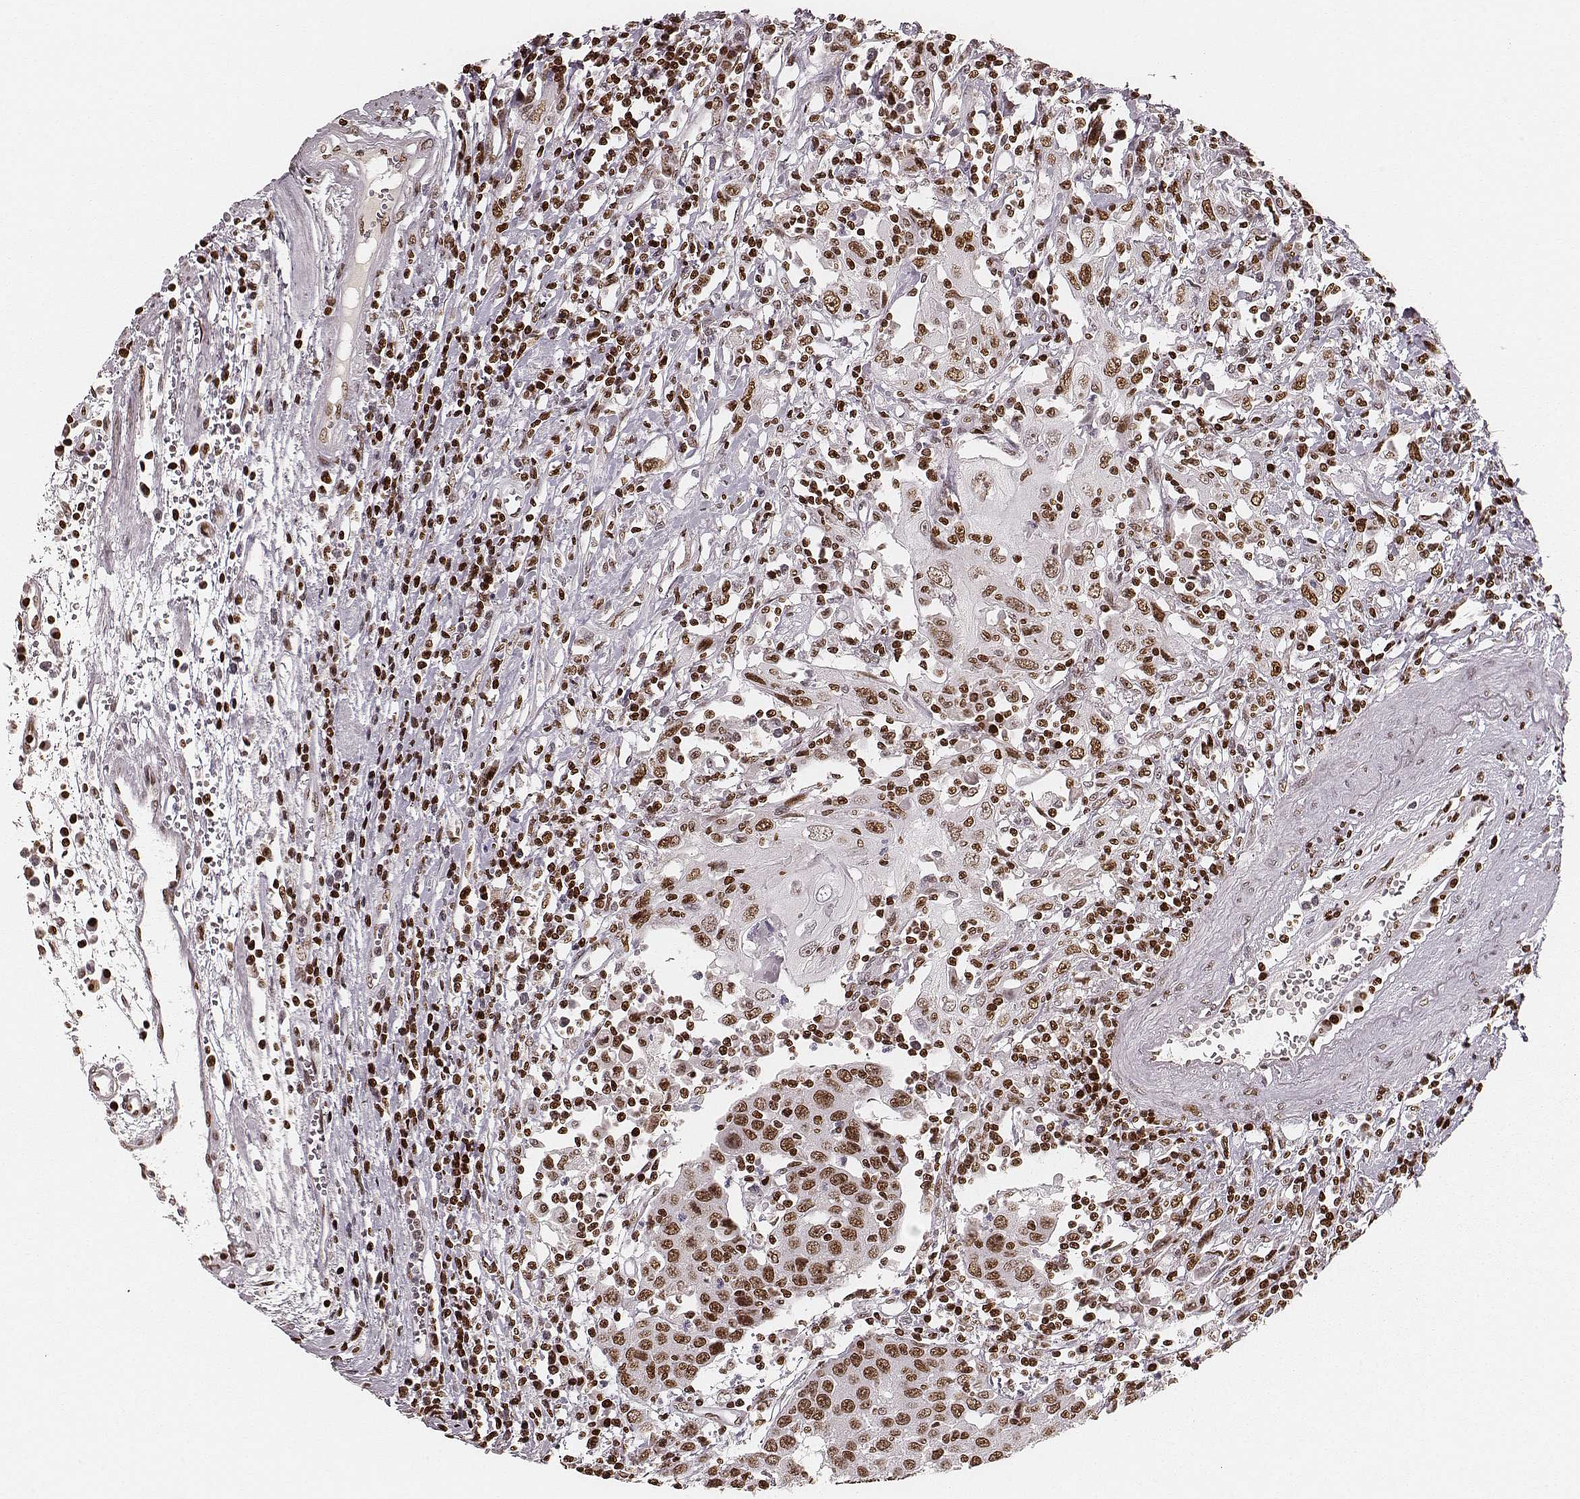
{"staining": {"intensity": "moderate", "quantity": ">75%", "location": "nuclear"}, "tissue": "urothelial cancer", "cell_type": "Tumor cells", "image_type": "cancer", "snomed": [{"axis": "morphology", "description": "Urothelial carcinoma, High grade"}, {"axis": "topography", "description": "Urinary bladder"}], "caption": "Moderate nuclear protein positivity is identified in approximately >75% of tumor cells in high-grade urothelial carcinoma.", "gene": "PARP1", "patient": {"sex": "female", "age": 85}}